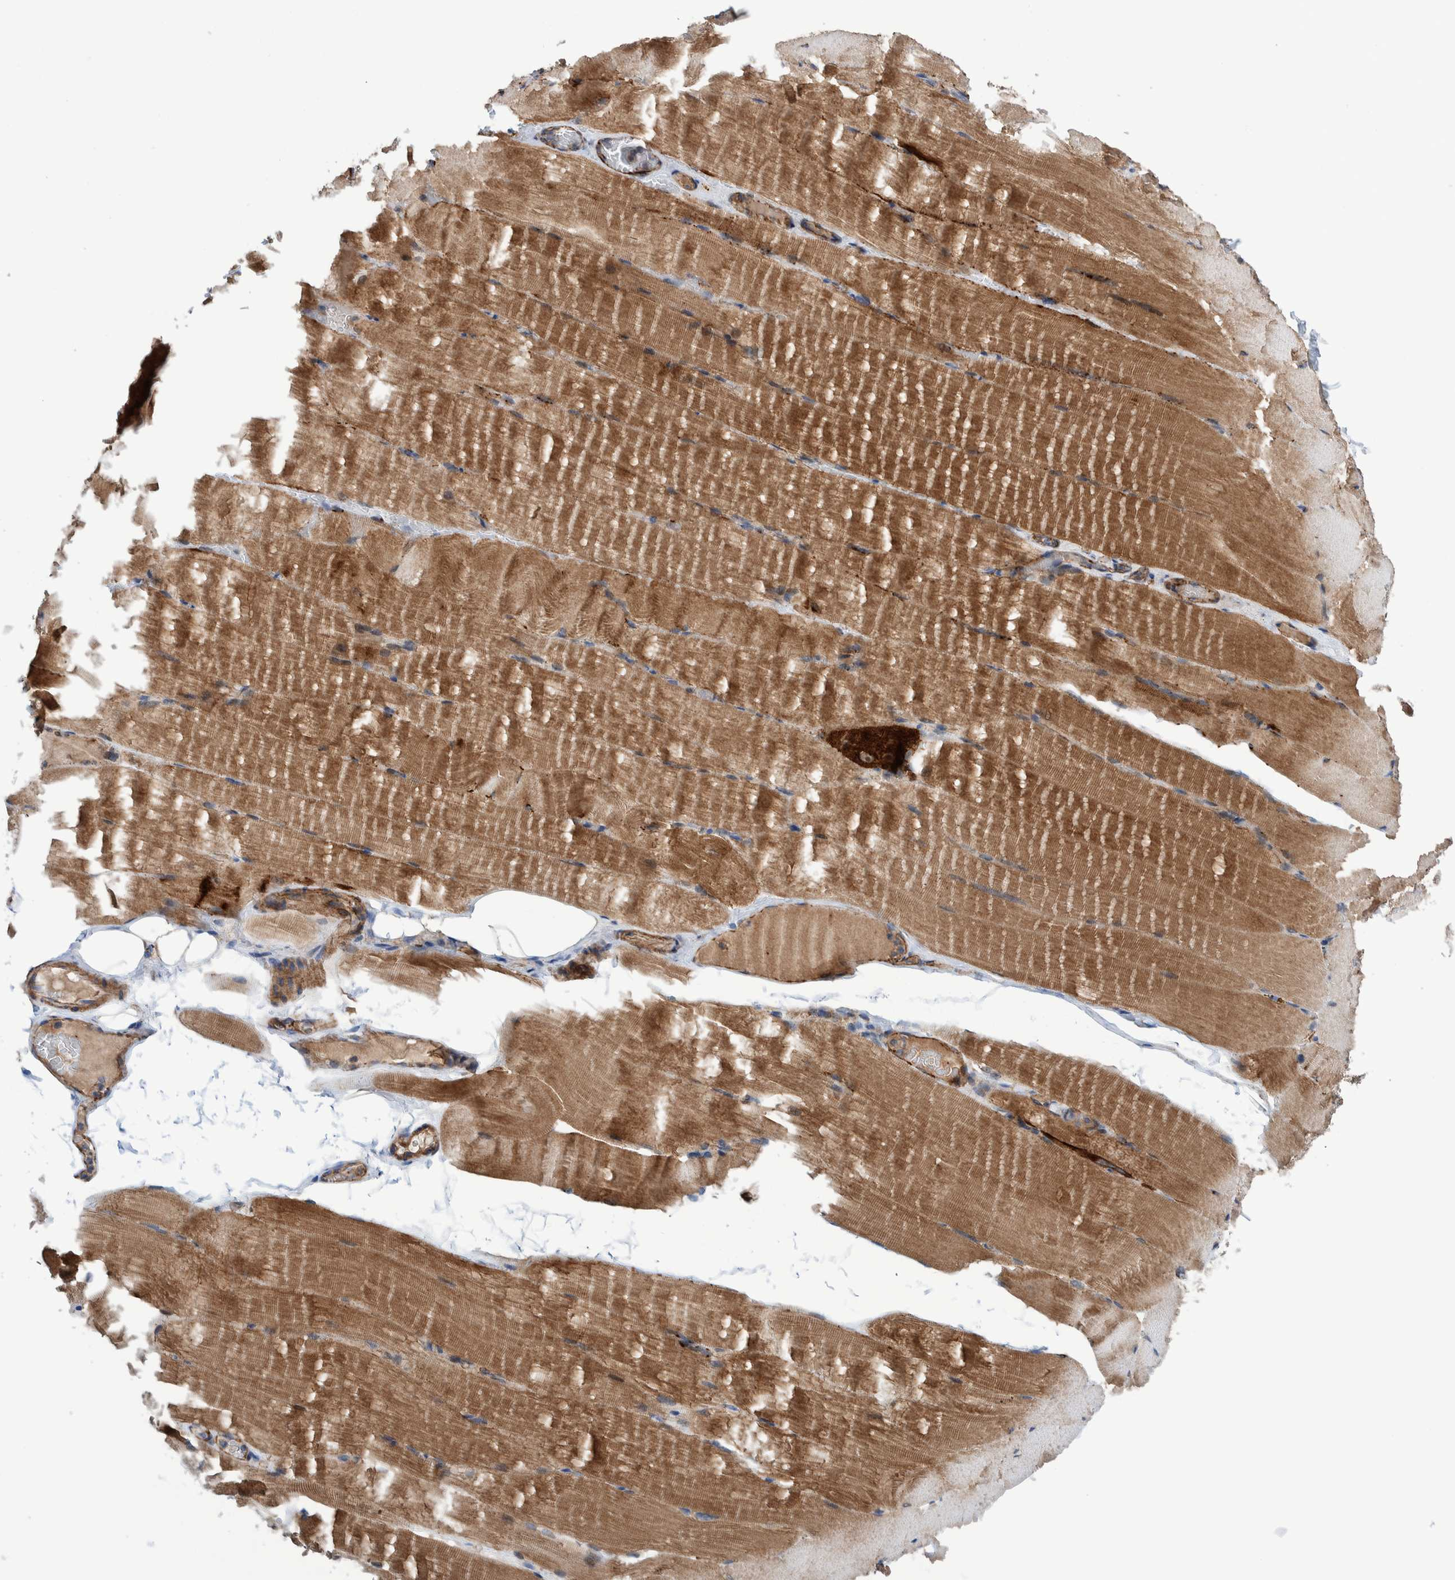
{"staining": {"intensity": "moderate", "quantity": ">75%", "location": "cytoplasmic/membranous"}, "tissue": "skeletal muscle", "cell_type": "Myocytes", "image_type": "normal", "snomed": [{"axis": "morphology", "description": "Normal tissue, NOS"}, {"axis": "topography", "description": "Skeletal muscle"}, {"axis": "topography", "description": "Parathyroid gland"}], "caption": "Immunohistochemical staining of unremarkable human skeletal muscle exhibits medium levels of moderate cytoplasmic/membranous expression in approximately >75% of myocytes. (DAB (3,3'-diaminobenzidine) = brown stain, brightfield microscopy at high magnification).", "gene": "ENSG00000262660", "patient": {"sex": "female", "age": 37}}